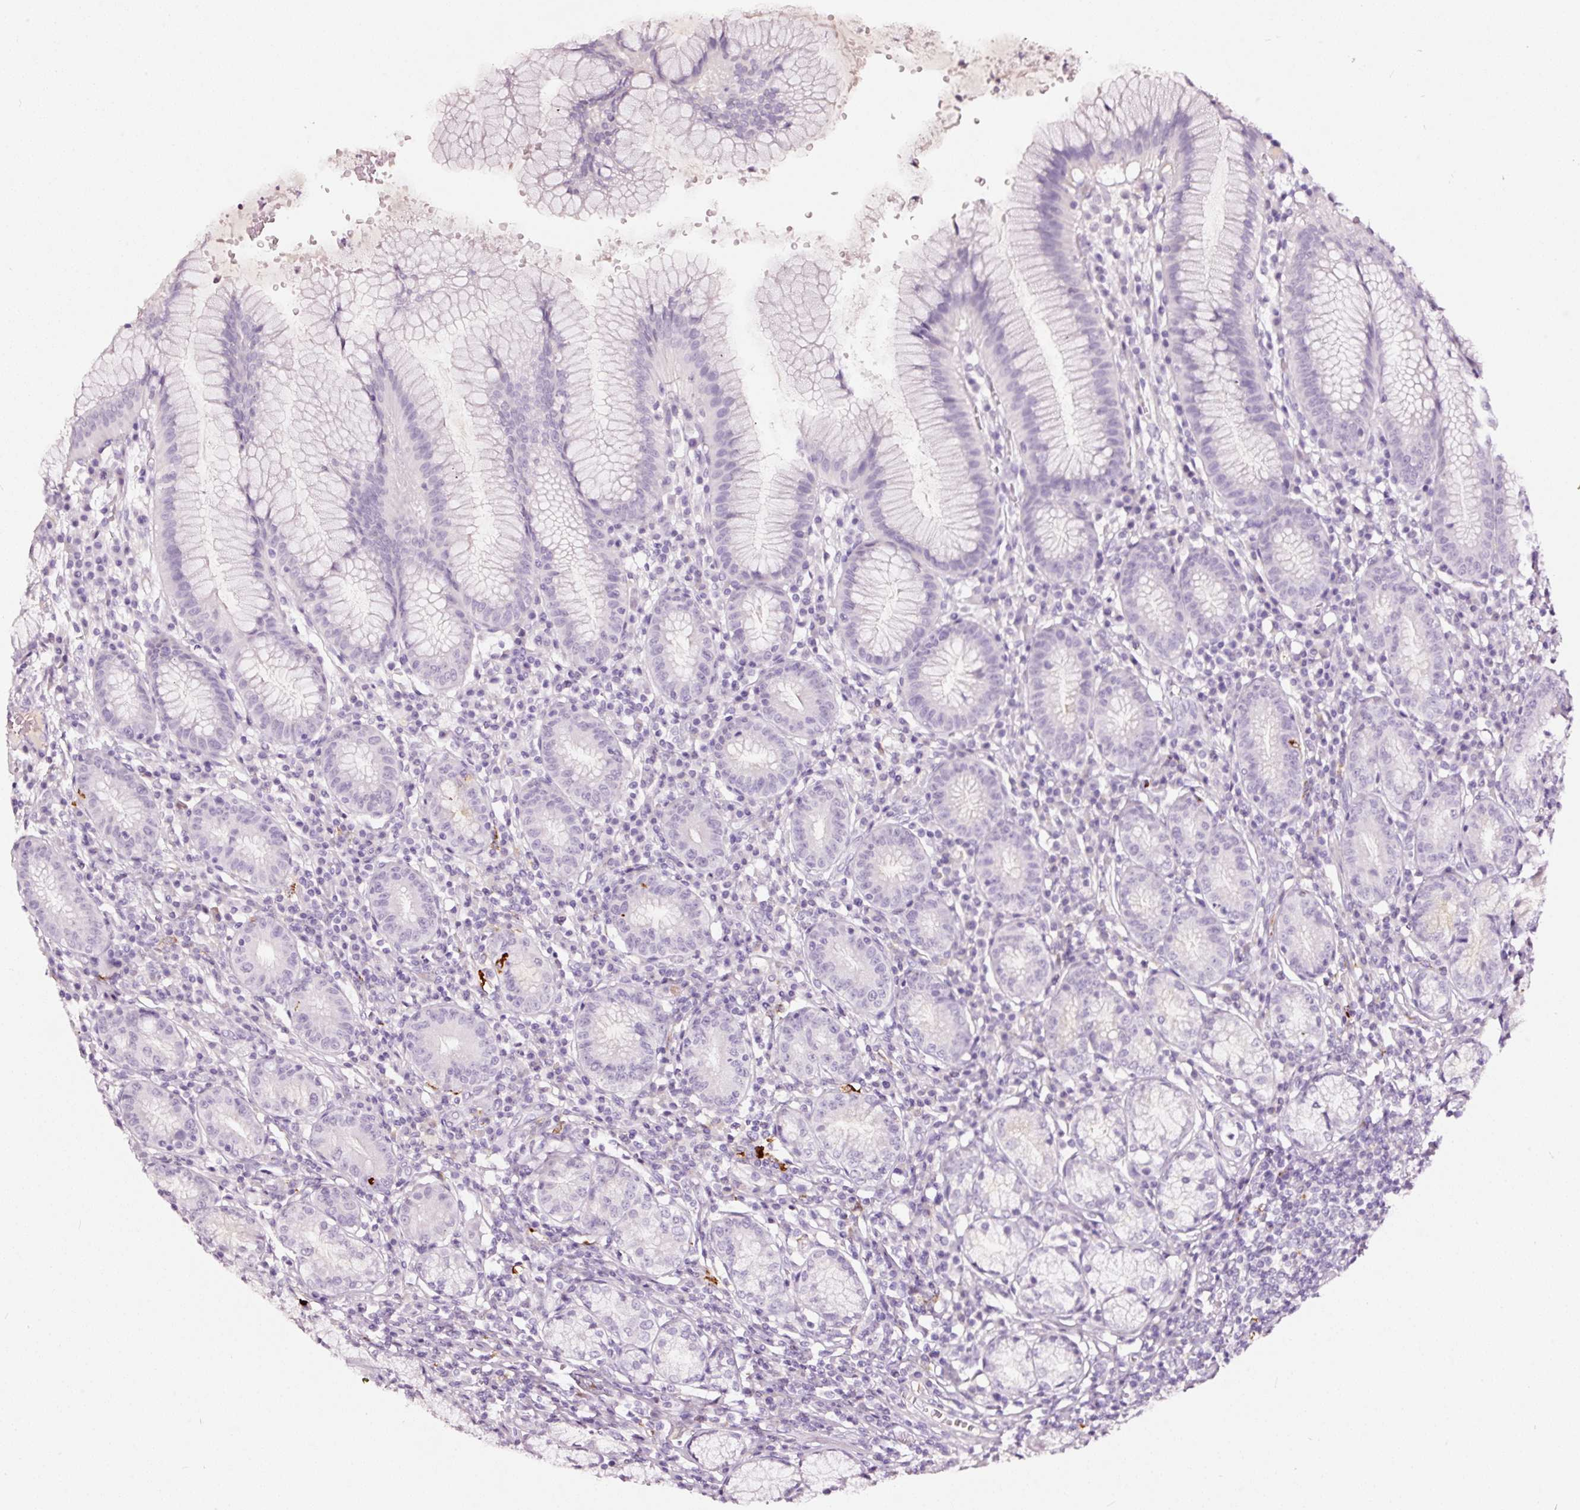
{"staining": {"intensity": "negative", "quantity": "none", "location": "none"}, "tissue": "stomach", "cell_type": "Glandular cells", "image_type": "normal", "snomed": [{"axis": "morphology", "description": "Normal tissue, NOS"}, {"axis": "topography", "description": "Stomach"}], "caption": "The image exhibits no staining of glandular cells in unremarkable stomach. The staining is performed using DAB (3,3'-diaminobenzidine) brown chromogen with nuclei counter-stained in using hematoxylin.", "gene": "LAMP3", "patient": {"sex": "male", "age": 55}}